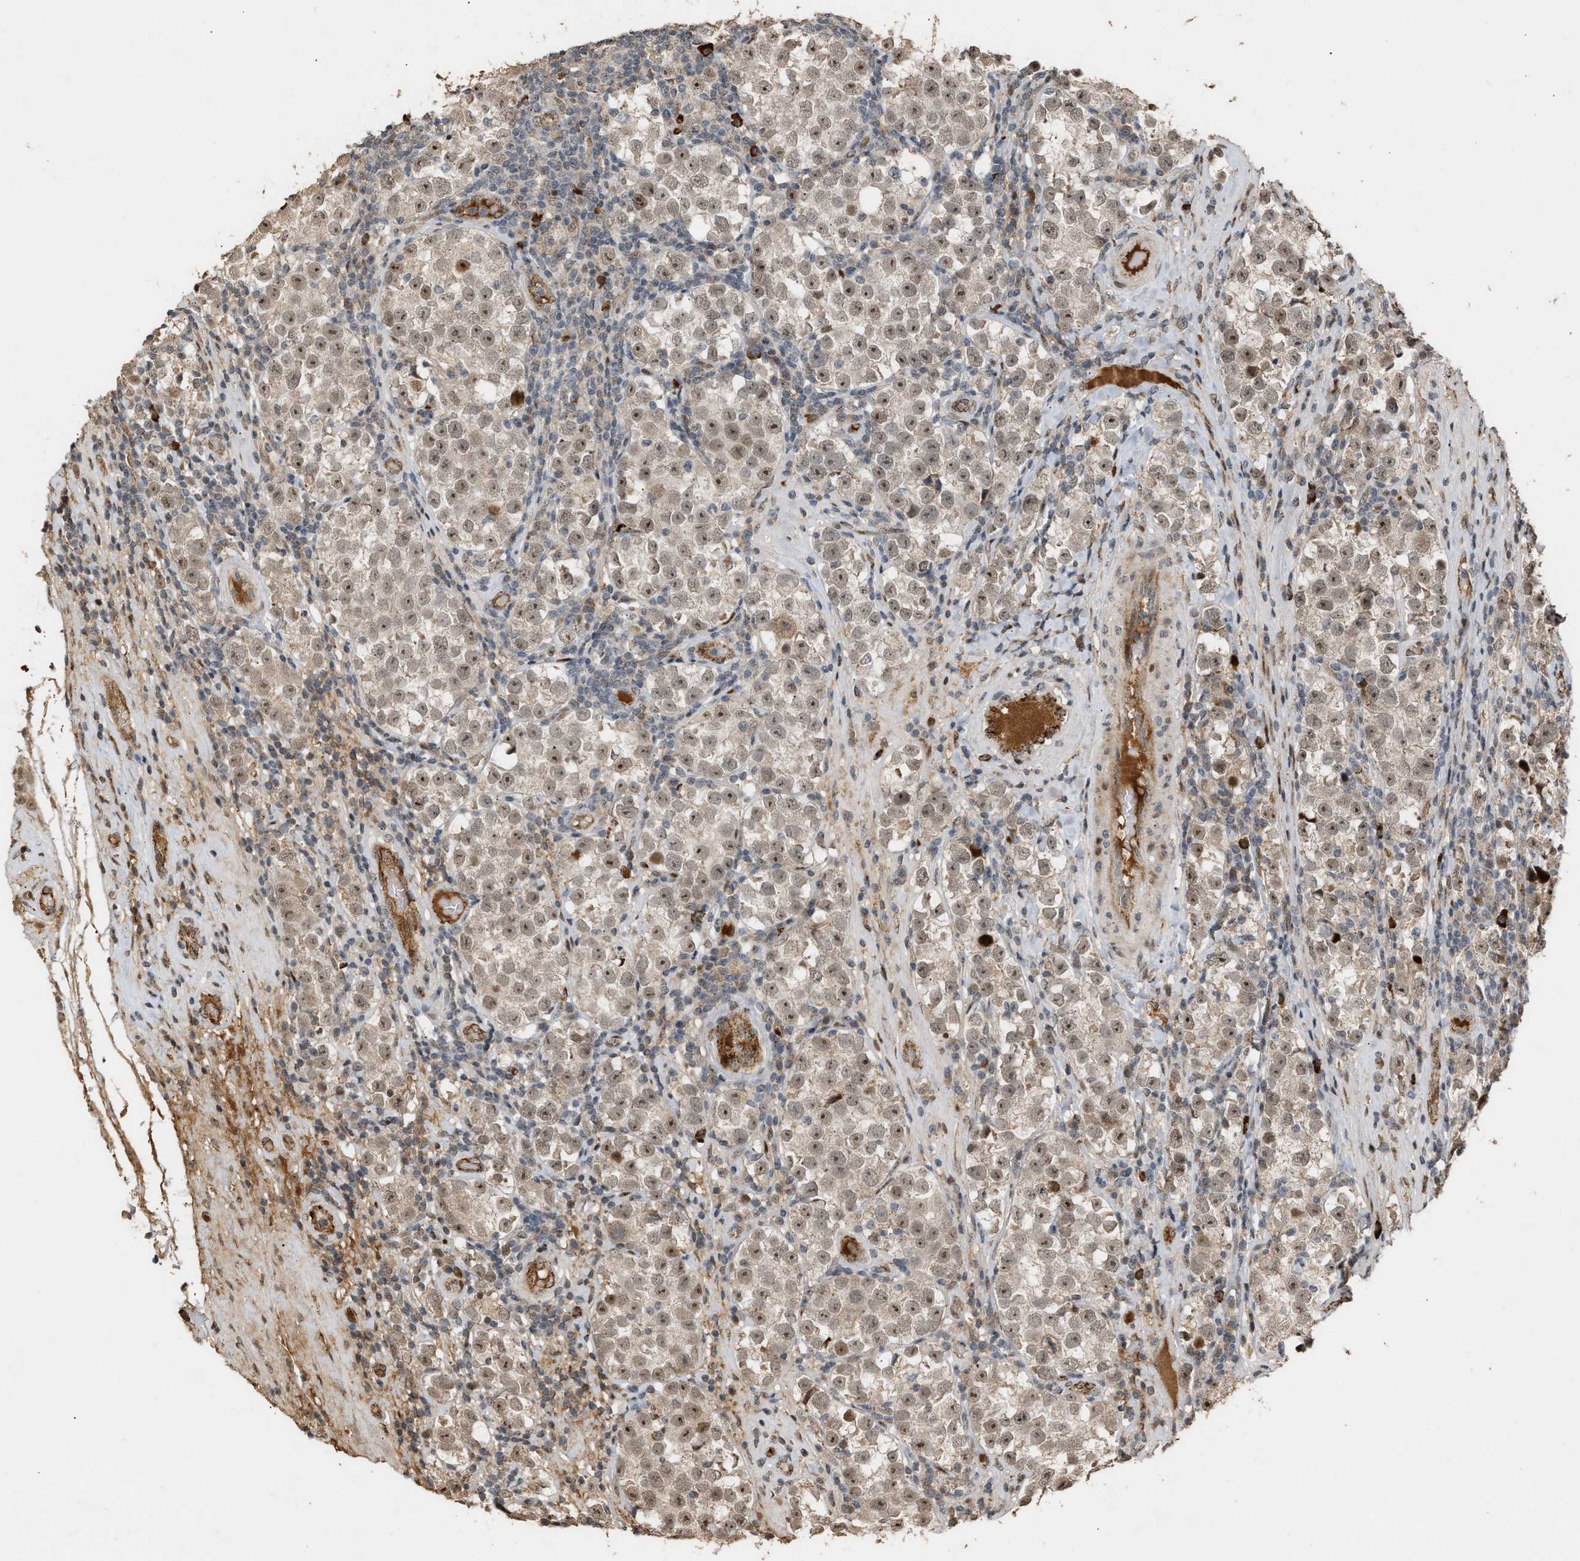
{"staining": {"intensity": "moderate", "quantity": ">75%", "location": "nuclear"}, "tissue": "testis cancer", "cell_type": "Tumor cells", "image_type": "cancer", "snomed": [{"axis": "morphology", "description": "Normal tissue, NOS"}, {"axis": "morphology", "description": "Seminoma, NOS"}, {"axis": "topography", "description": "Testis"}], "caption": "Human testis seminoma stained for a protein (brown) demonstrates moderate nuclear positive expression in about >75% of tumor cells.", "gene": "ZFAND5", "patient": {"sex": "male", "age": 43}}